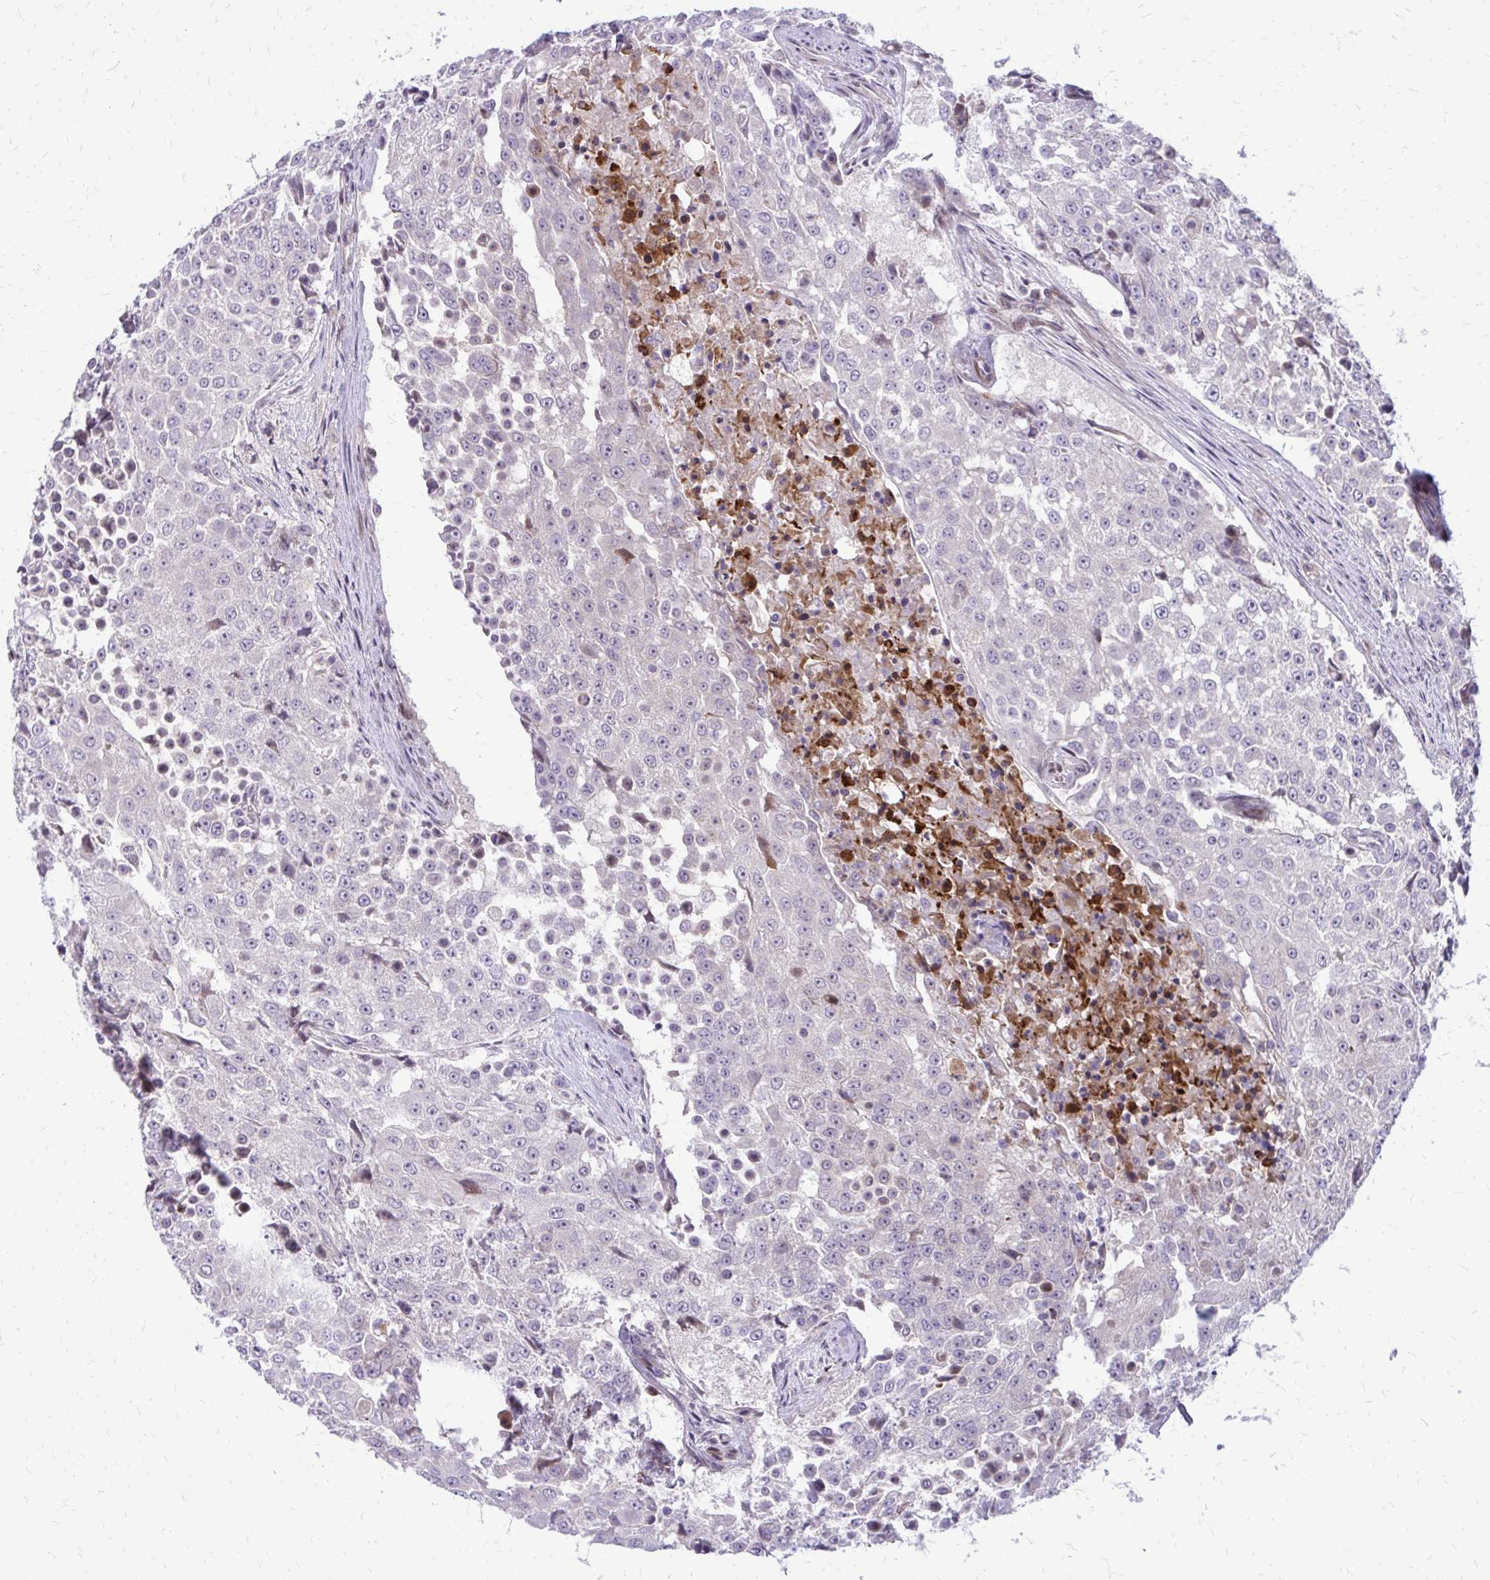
{"staining": {"intensity": "negative", "quantity": "none", "location": "none"}, "tissue": "urothelial cancer", "cell_type": "Tumor cells", "image_type": "cancer", "snomed": [{"axis": "morphology", "description": "Urothelial carcinoma, High grade"}, {"axis": "topography", "description": "Urinary bladder"}], "caption": "The histopathology image exhibits no staining of tumor cells in urothelial carcinoma (high-grade).", "gene": "PPDPFL", "patient": {"sex": "female", "age": 63}}